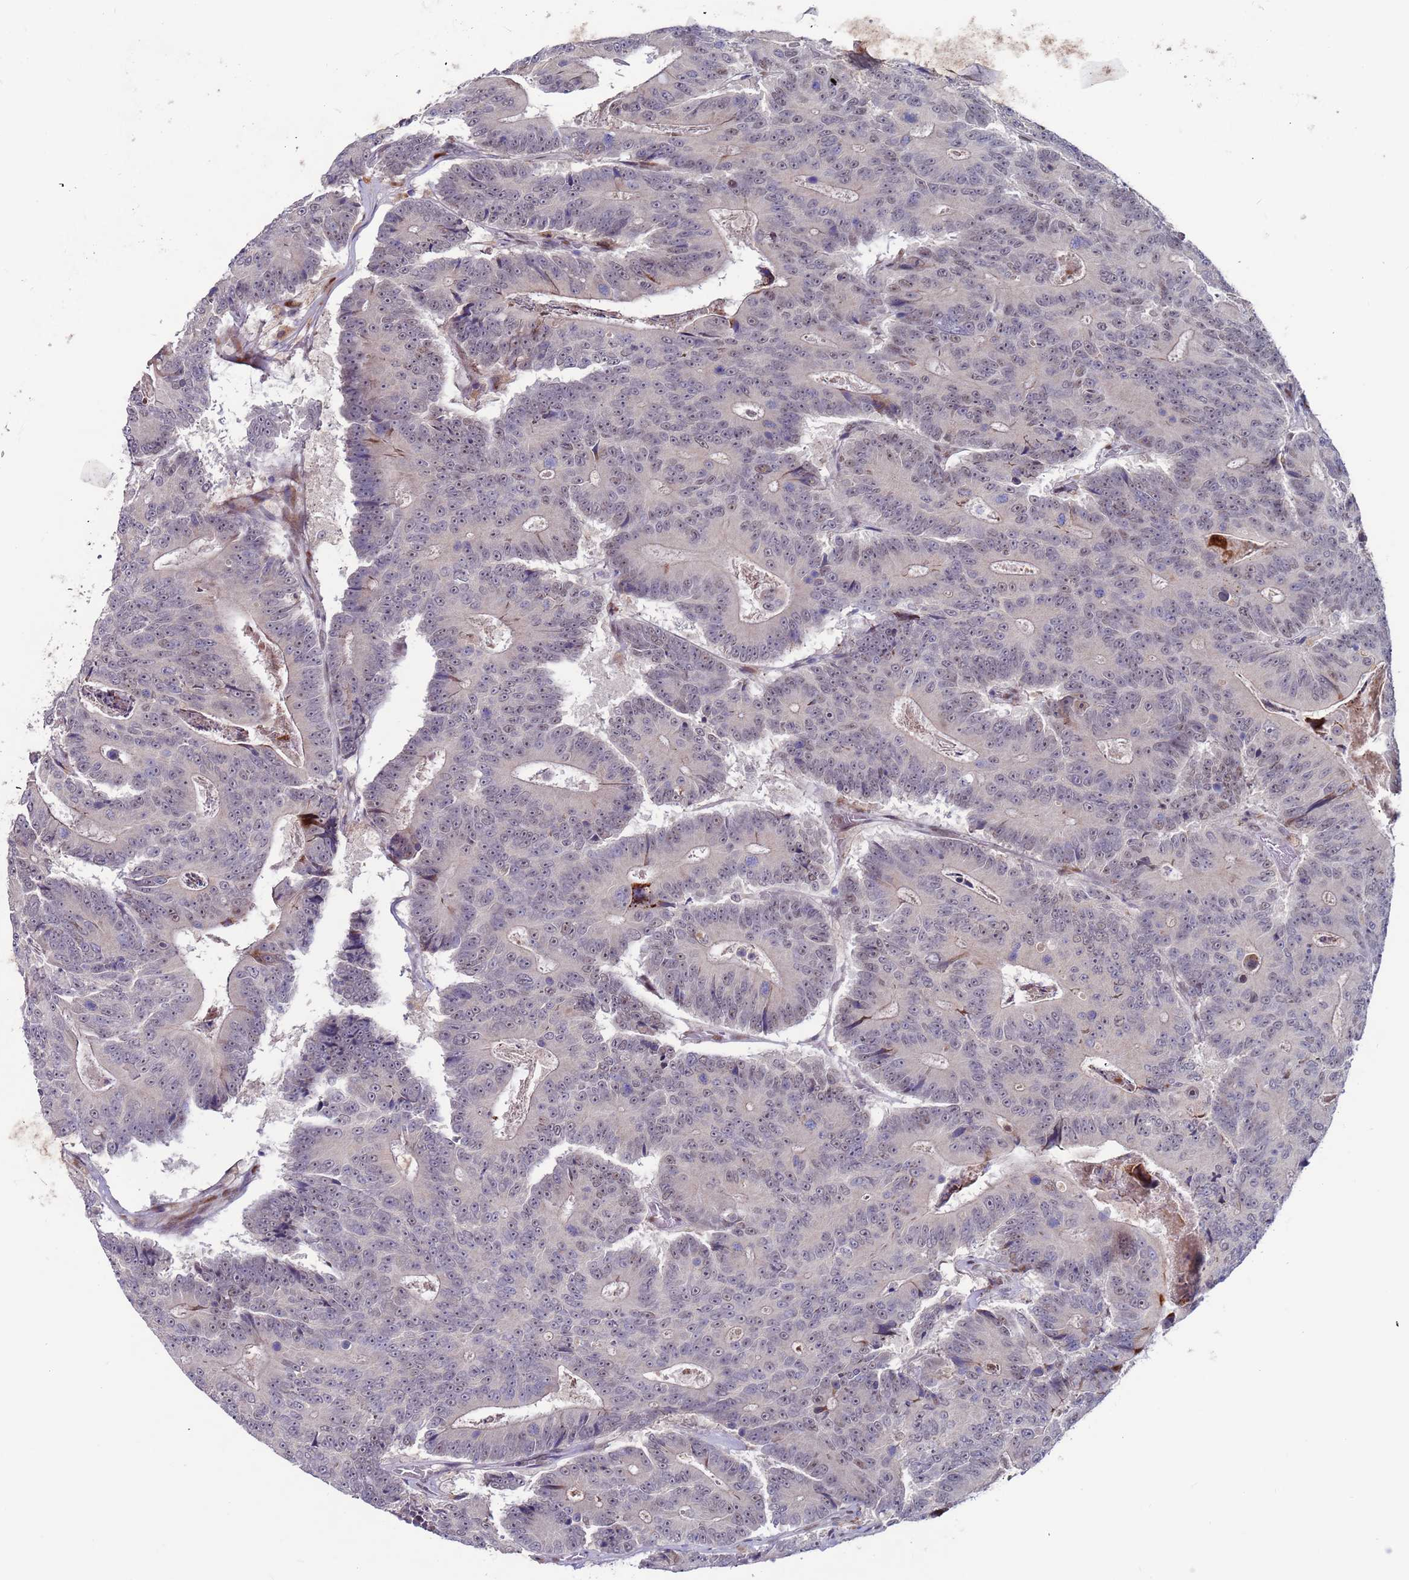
{"staining": {"intensity": "negative", "quantity": "none", "location": "none"}, "tissue": "colorectal cancer", "cell_type": "Tumor cells", "image_type": "cancer", "snomed": [{"axis": "morphology", "description": "Adenocarcinoma, NOS"}, {"axis": "topography", "description": "Colon"}], "caption": "High power microscopy image of an immunohistochemistry photomicrograph of colorectal adenocarcinoma, revealing no significant staining in tumor cells. Brightfield microscopy of immunohistochemistry stained with DAB (3,3'-diaminobenzidine) (brown) and hematoxylin (blue), captured at high magnification.", "gene": "FBXO27", "patient": {"sex": "male", "age": 83}}